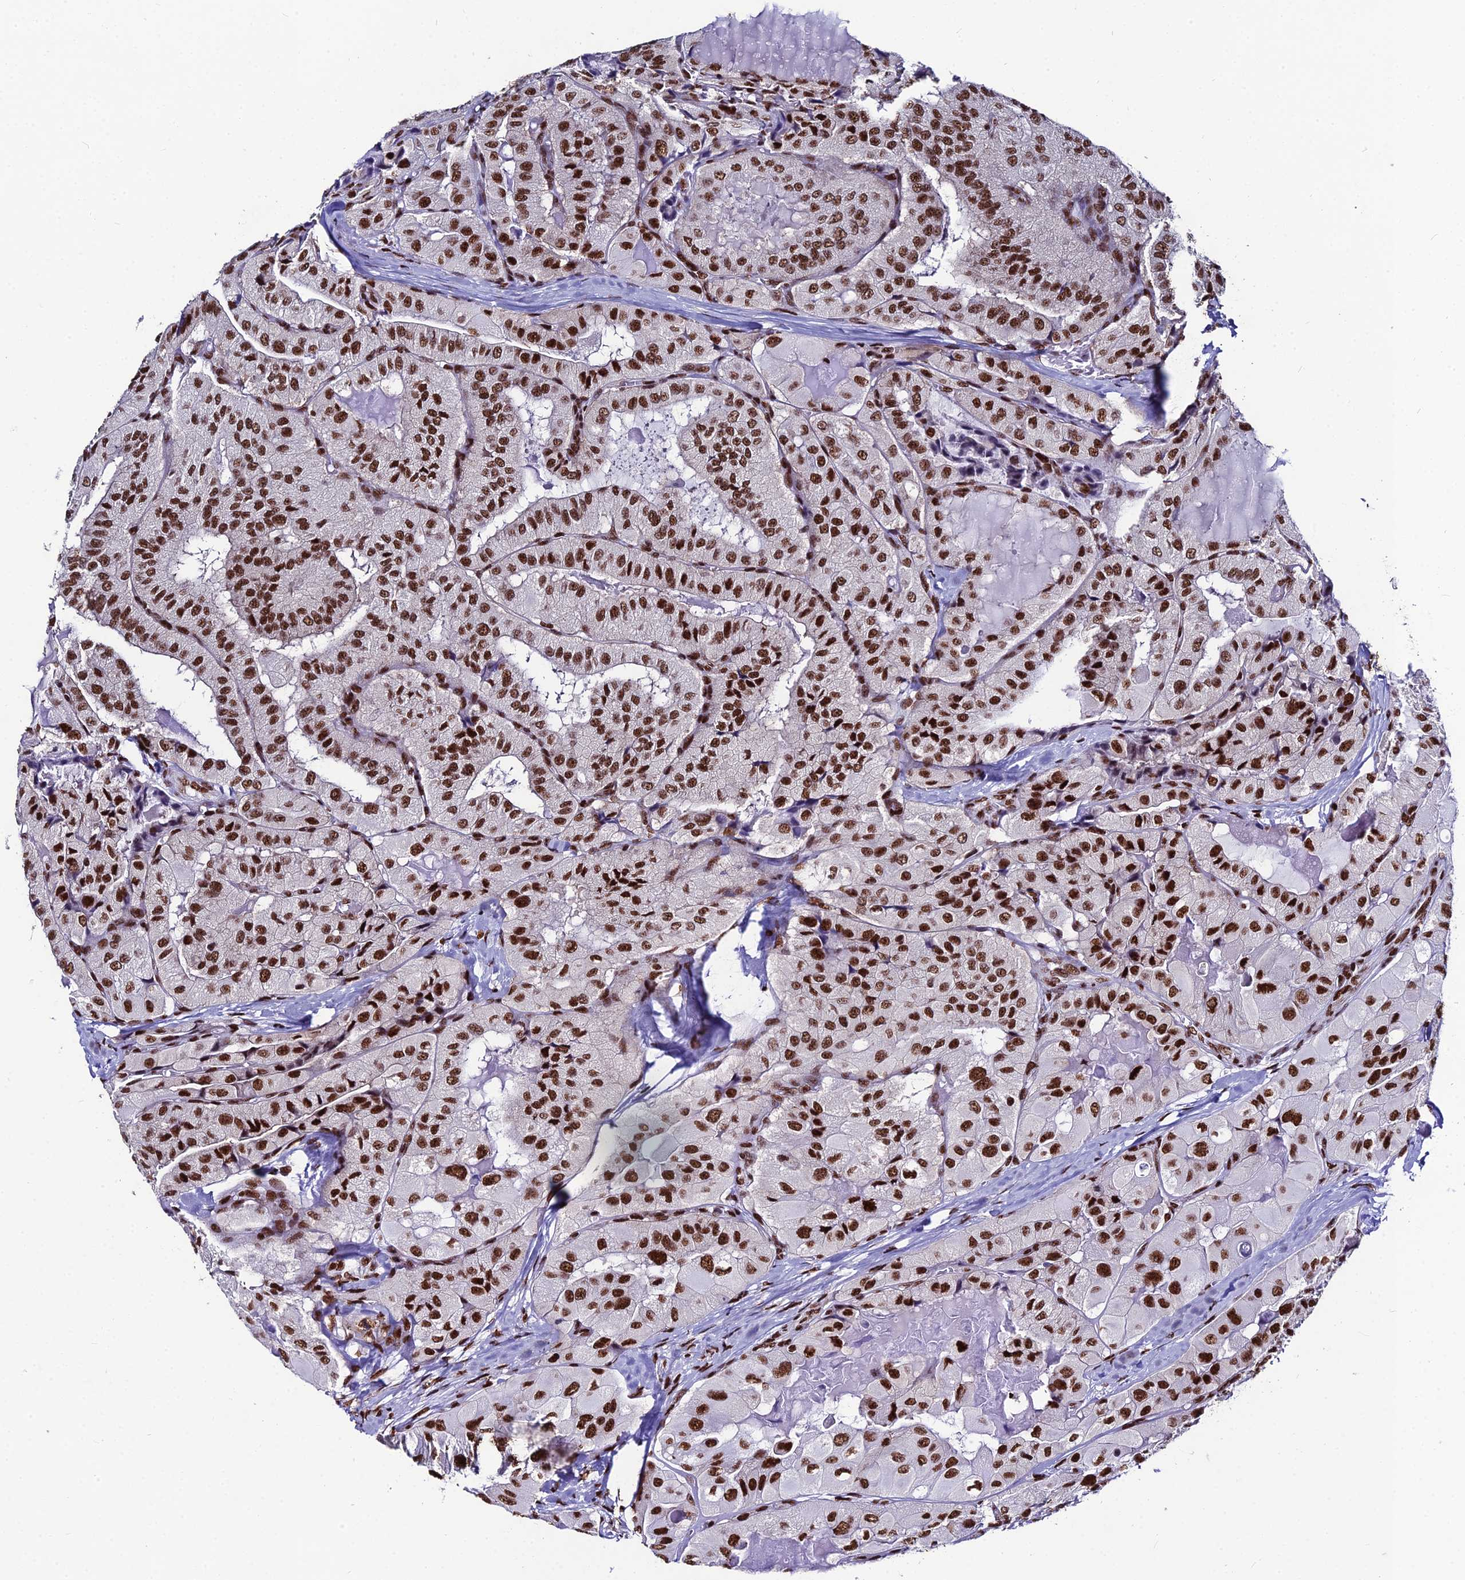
{"staining": {"intensity": "strong", "quantity": ">75%", "location": "nuclear"}, "tissue": "thyroid cancer", "cell_type": "Tumor cells", "image_type": "cancer", "snomed": [{"axis": "morphology", "description": "Normal tissue, NOS"}, {"axis": "morphology", "description": "Papillary adenocarcinoma, NOS"}, {"axis": "topography", "description": "Thyroid gland"}], "caption": "An immunohistochemistry (IHC) micrograph of tumor tissue is shown. Protein staining in brown labels strong nuclear positivity in thyroid papillary adenocarcinoma within tumor cells.", "gene": "HNRNPH1", "patient": {"sex": "female", "age": 59}}